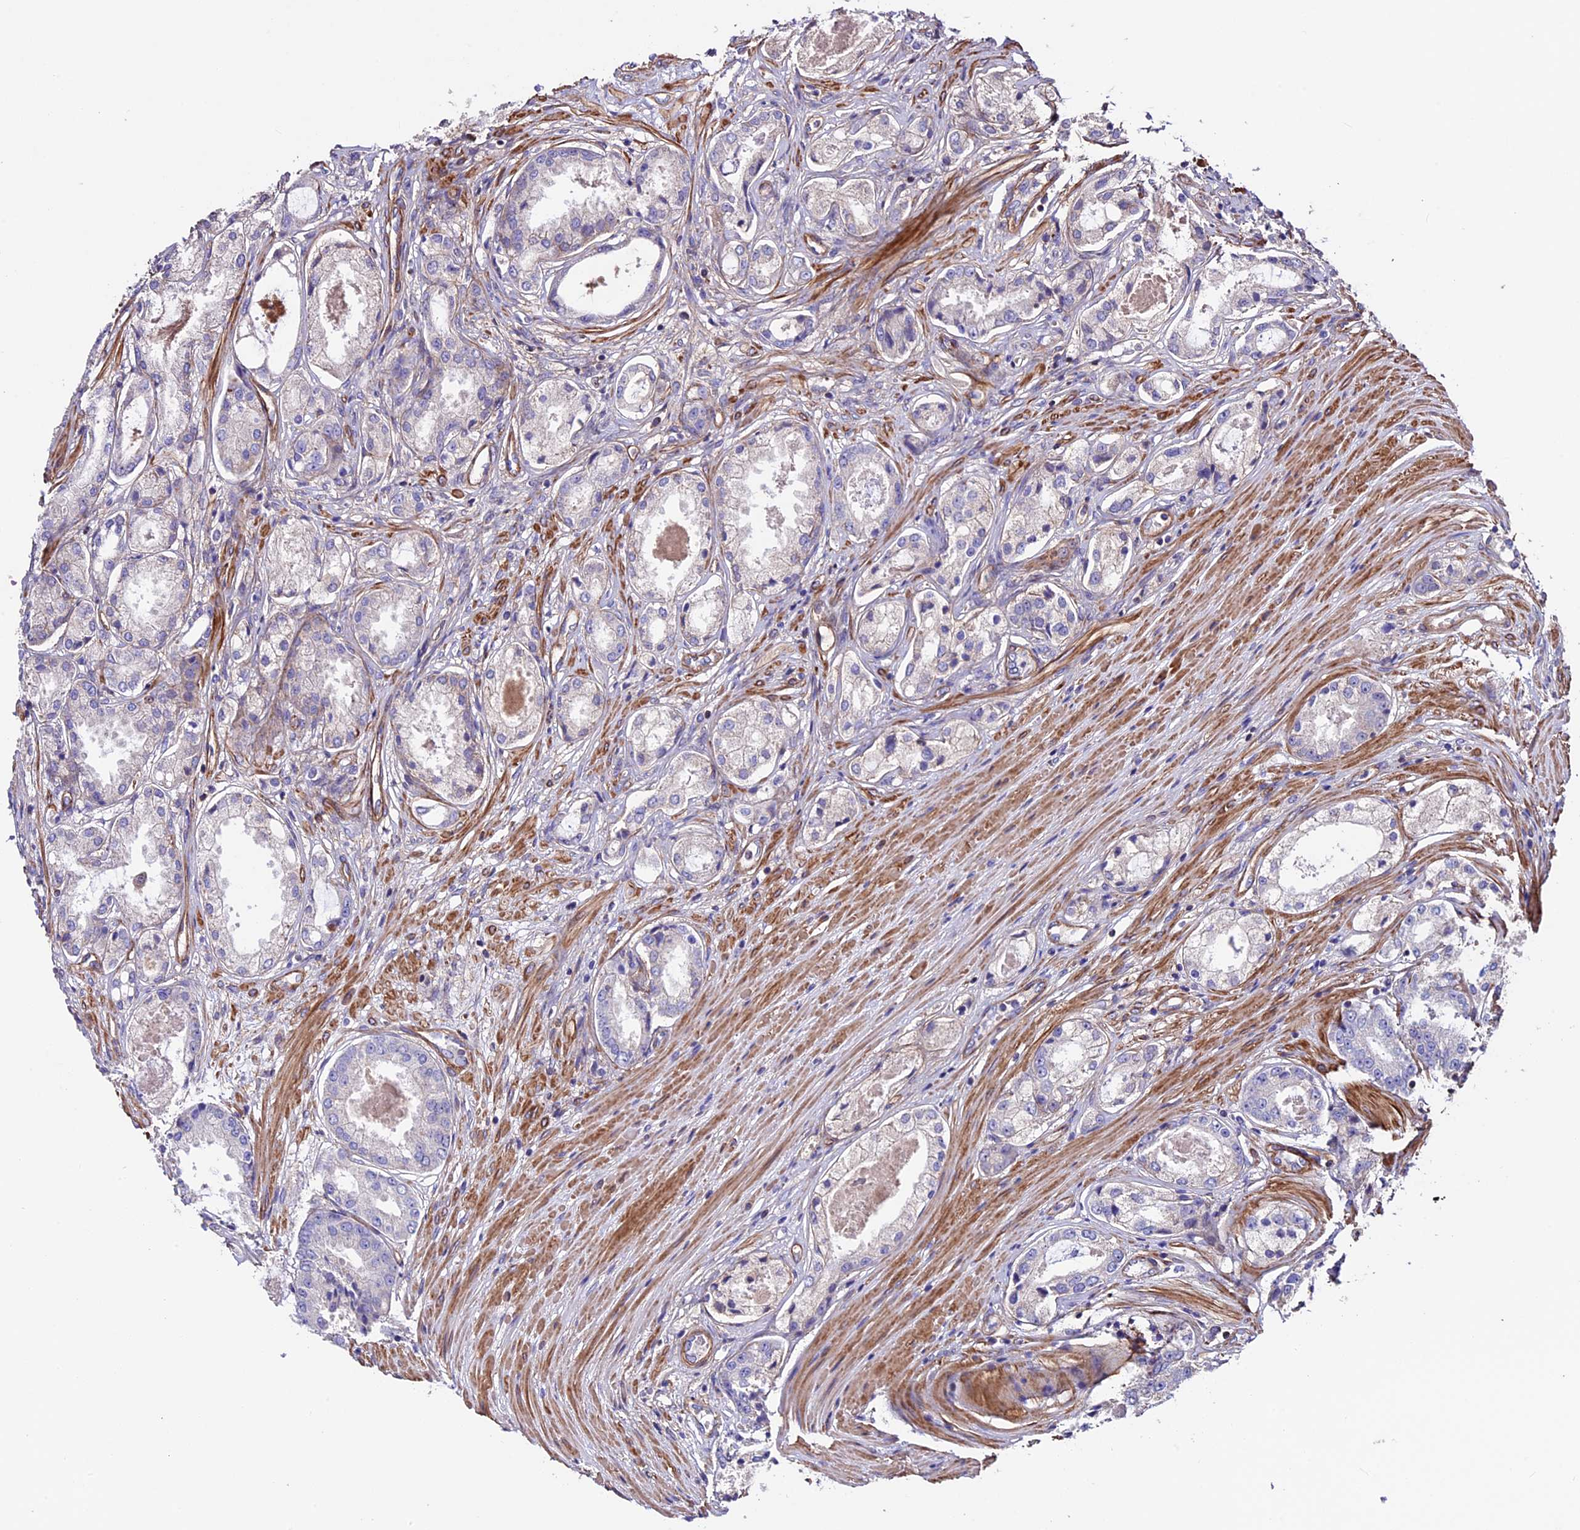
{"staining": {"intensity": "negative", "quantity": "none", "location": "none"}, "tissue": "prostate cancer", "cell_type": "Tumor cells", "image_type": "cancer", "snomed": [{"axis": "morphology", "description": "Adenocarcinoma, Low grade"}, {"axis": "topography", "description": "Prostate"}], "caption": "The image shows no staining of tumor cells in prostate cancer (low-grade adenocarcinoma).", "gene": "EVA1B", "patient": {"sex": "male", "age": 68}}